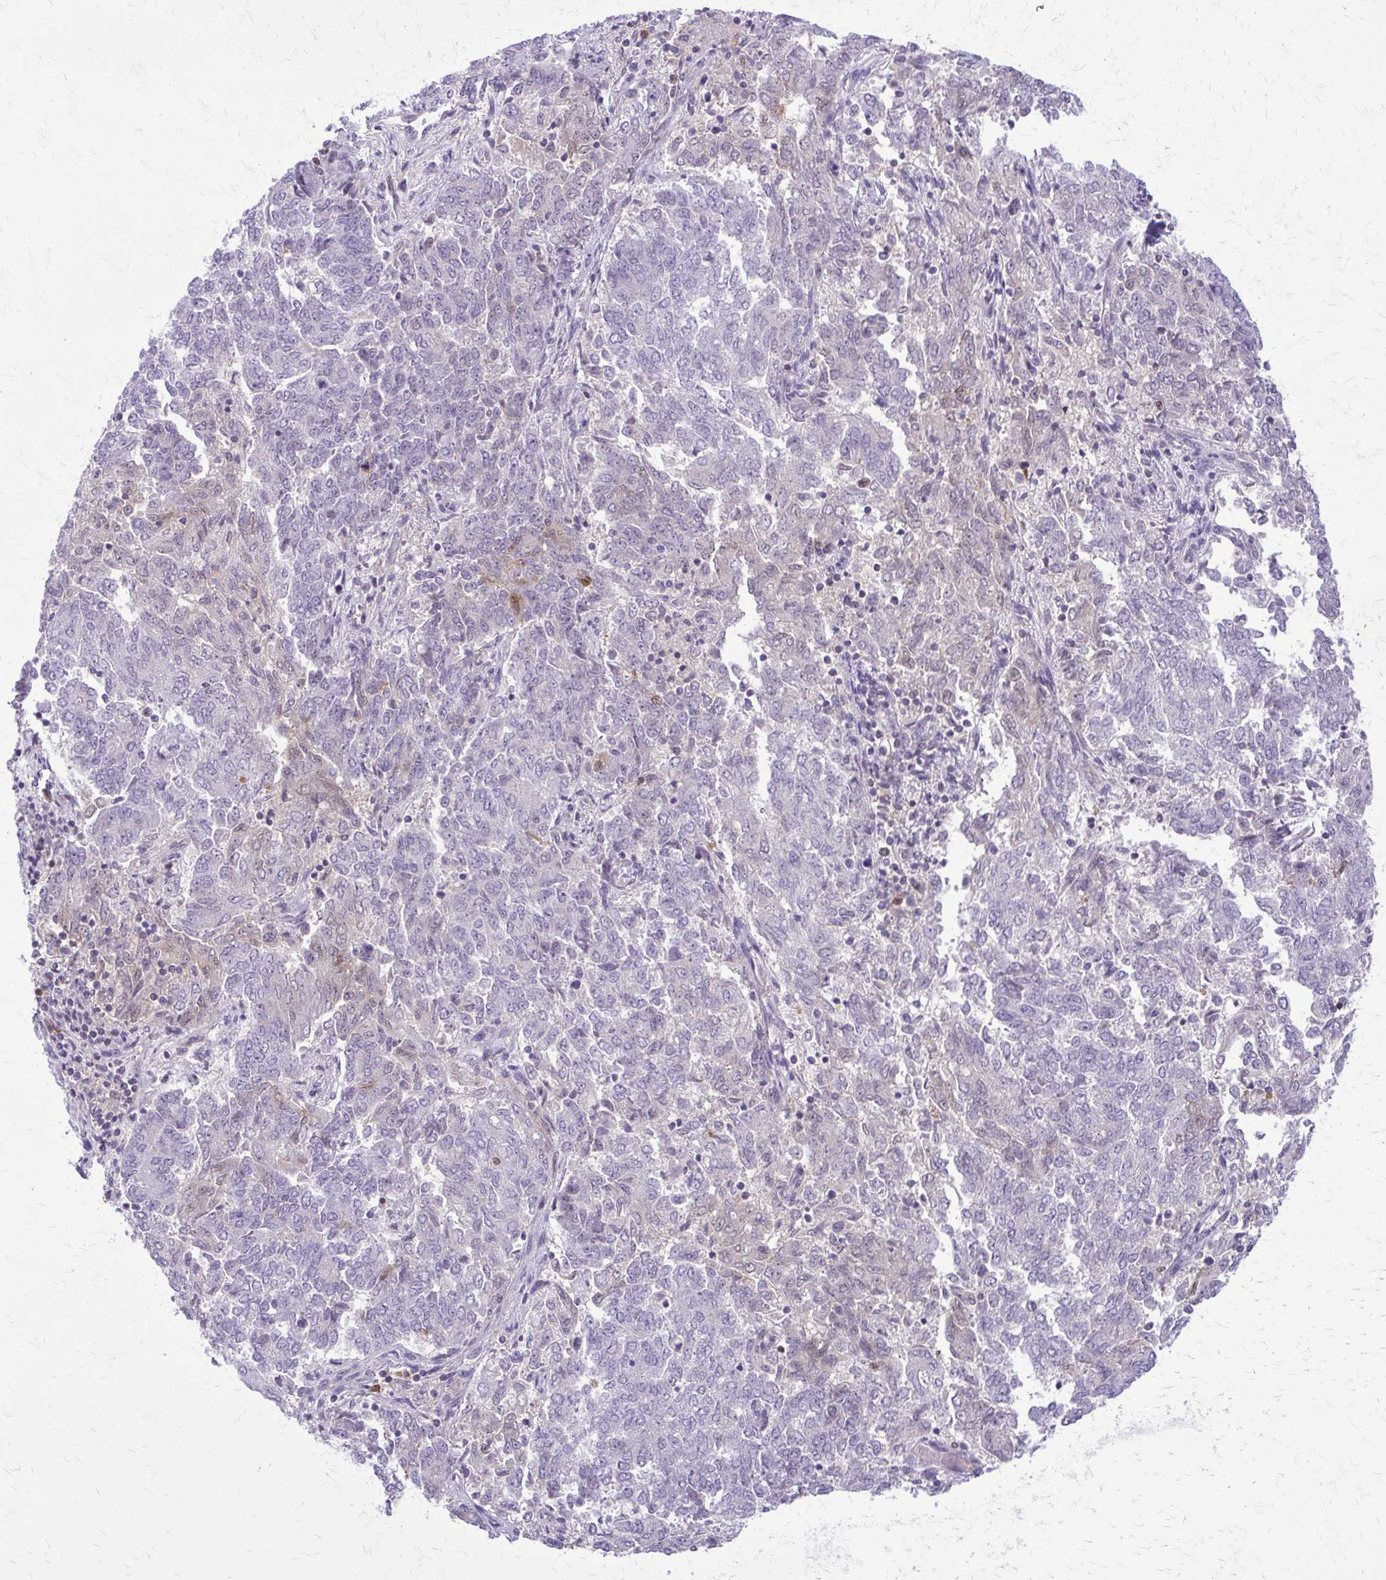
{"staining": {"intensity": "negative", "quantity": "none", "location": "none"}, "tissue": "endometrial cancer", "cell_type": "Tumor cells", "image_type": "cancer", "snomed": [{"axis": "morphology", "description": "Adenocarcinoma, NOS"}, {"axis": "topography", "description": "Endometrium"}], "caption": "This is an IHC histopathology image of human endometrial cancer (adenocarcinoma). There is no expression in tumor cells.", "gene": "GLRX", "patient": {"sex": "female", "age": 80}}